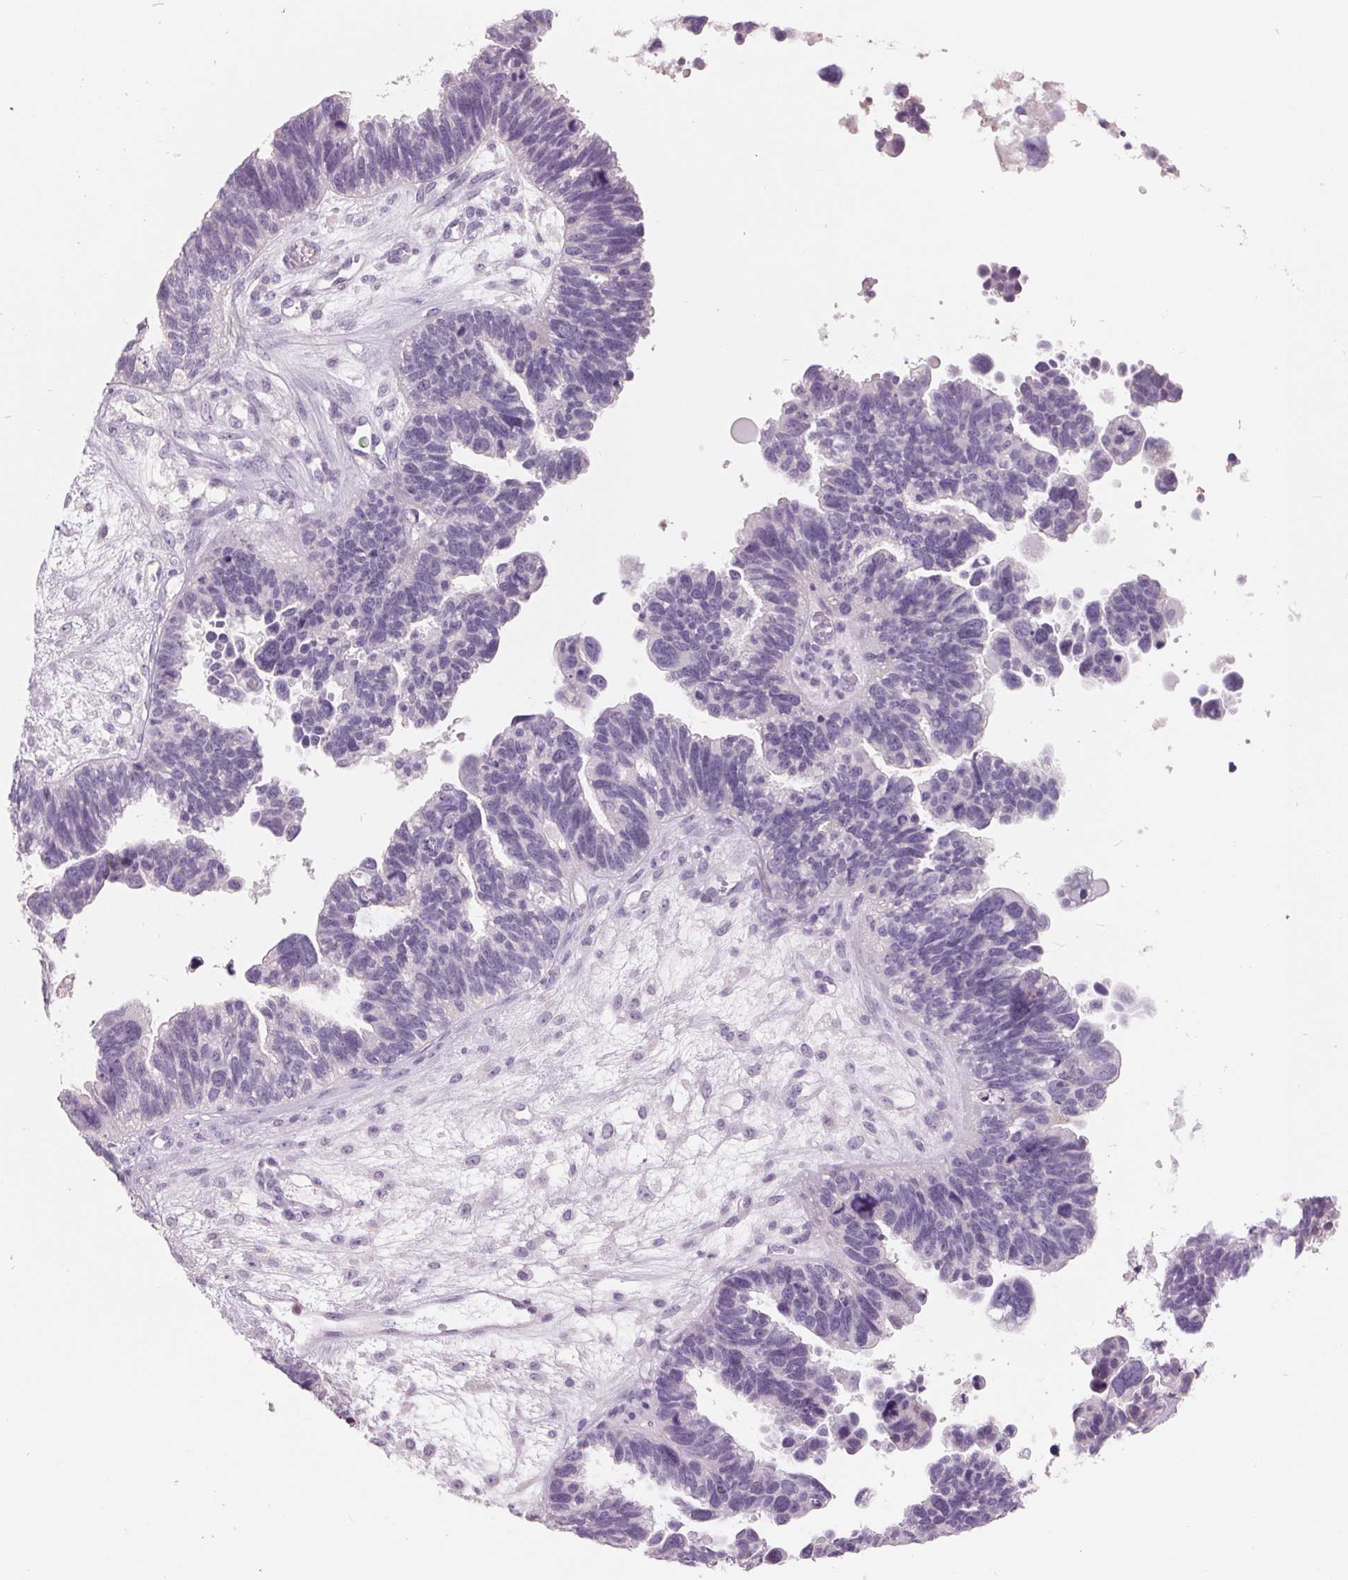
{"staining": {"intensity": "negative", "quantity": "none", "location": "none"}, "tissue": "ovarian cancer", "cell_type": "Tumor cells", "image_type": "cancer", "snomed": [{"axis": "morphology", "description": "Cystadenocarcinoma, serous, NOS"}, {"axis": "topography", "description": "Ovary"}], "caption": "Immunohistochemical staining of human ovarian serous cystadenocarcinoma shows no significant expression in tumor cells. Nuclei are stained in blue.", "gene": "FTCD", "patient": {"sex": "female", "age": 60}}